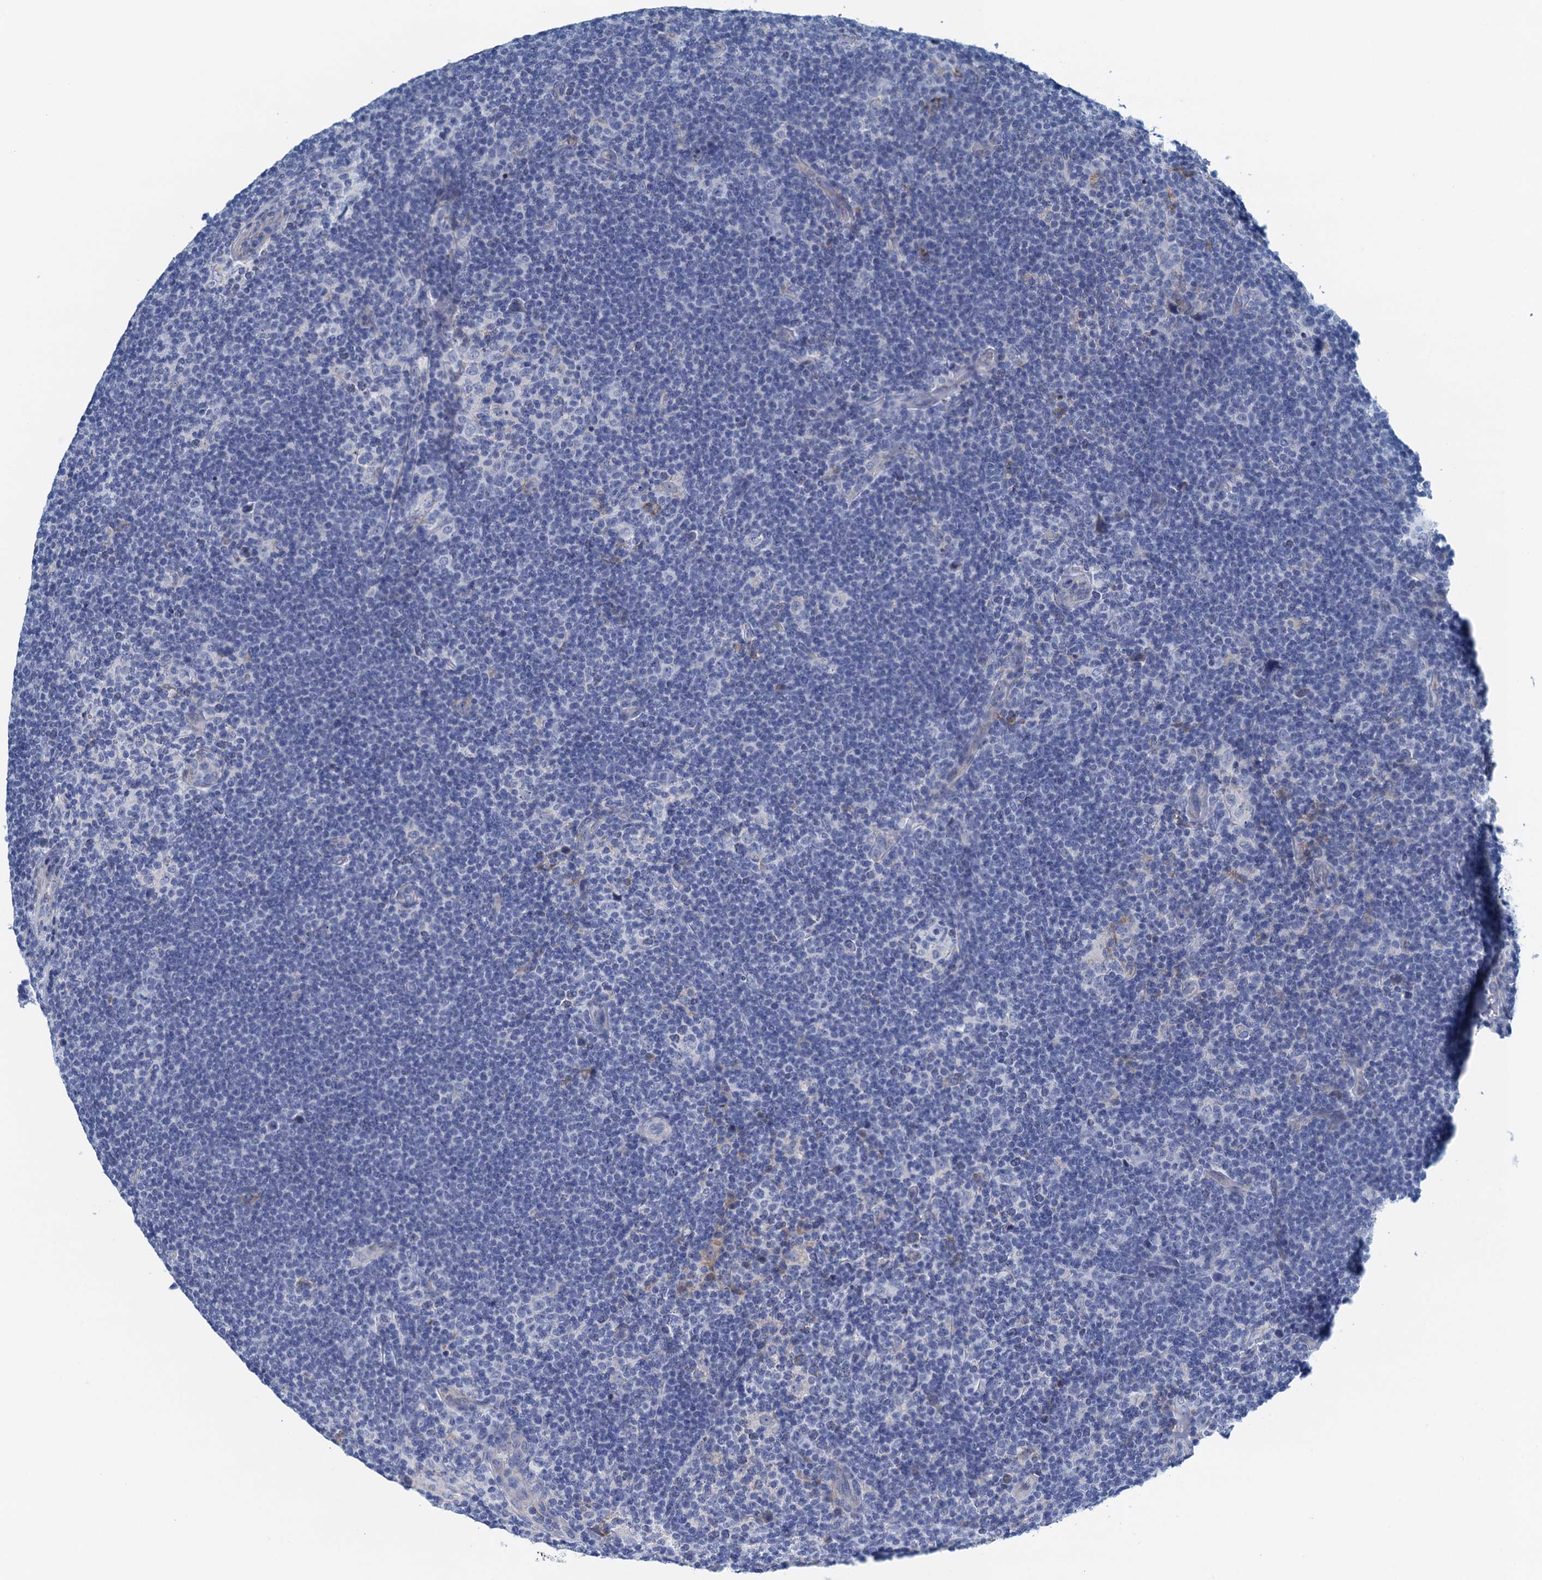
{"staining": {"intensity": "negative", "quantity": "none", "location": "none"}, "tissue": "lymphoma", "cell_type": "Tumor cells", "image_type": "cancer", "snomed": [{"axis": "morphology", "description": "Hodgkin's disease, NOS"}, {"axis": "topography", "description": "Lymph node"}], "caption": "High magnification brightfield microscopy of lymphoma stained with DAB (brown) and counterstained with hematoxylin (blue): tumor cells show no significant staining.", "gene": "C10orf88", "patient": {"sex": "female", "age": 57}}